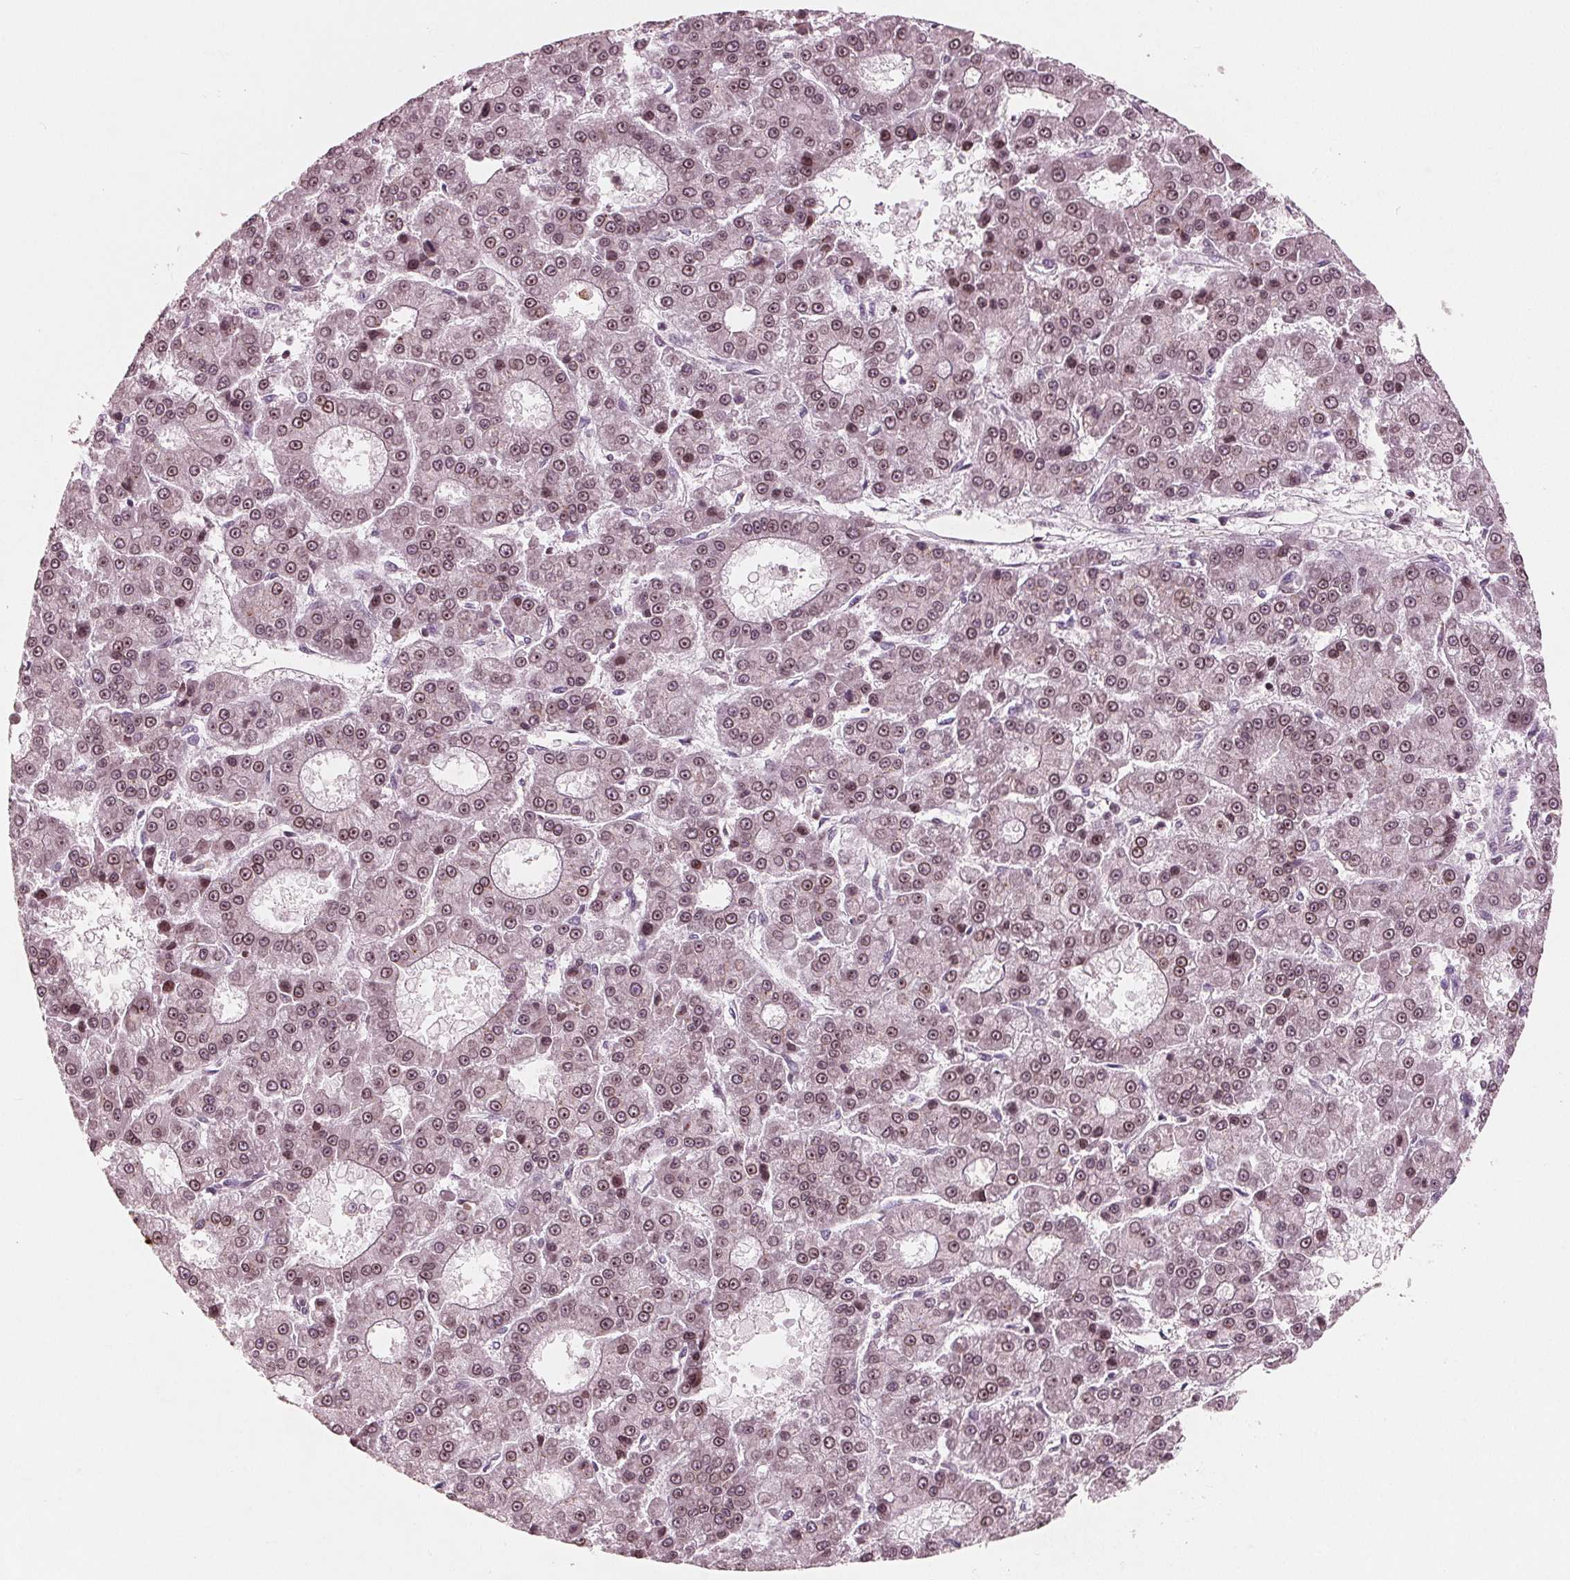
{"staining": {"intensity": "weak", "quantity": ">75%", "location": "cytoplasmic/membranous,nuclear"}, "tissue": "liver cancer", "cell_type": "Tumor cells", "image_type": "cancer", "snomed": [{"axis": "morphology", "description": "Carcinoma, Hepatocellular, NOS"}, {"axis": "topography", "description": "Liver"}], "caption": "Immunohistochemical staining of human liver hepatocellular carcinoma reveals low levels of weak cytoplasmic/membranous and nuclear staining in about >75% of tumor cells.", "gene": "NUP210", "patient": {"sex": "male", "age": 70}}